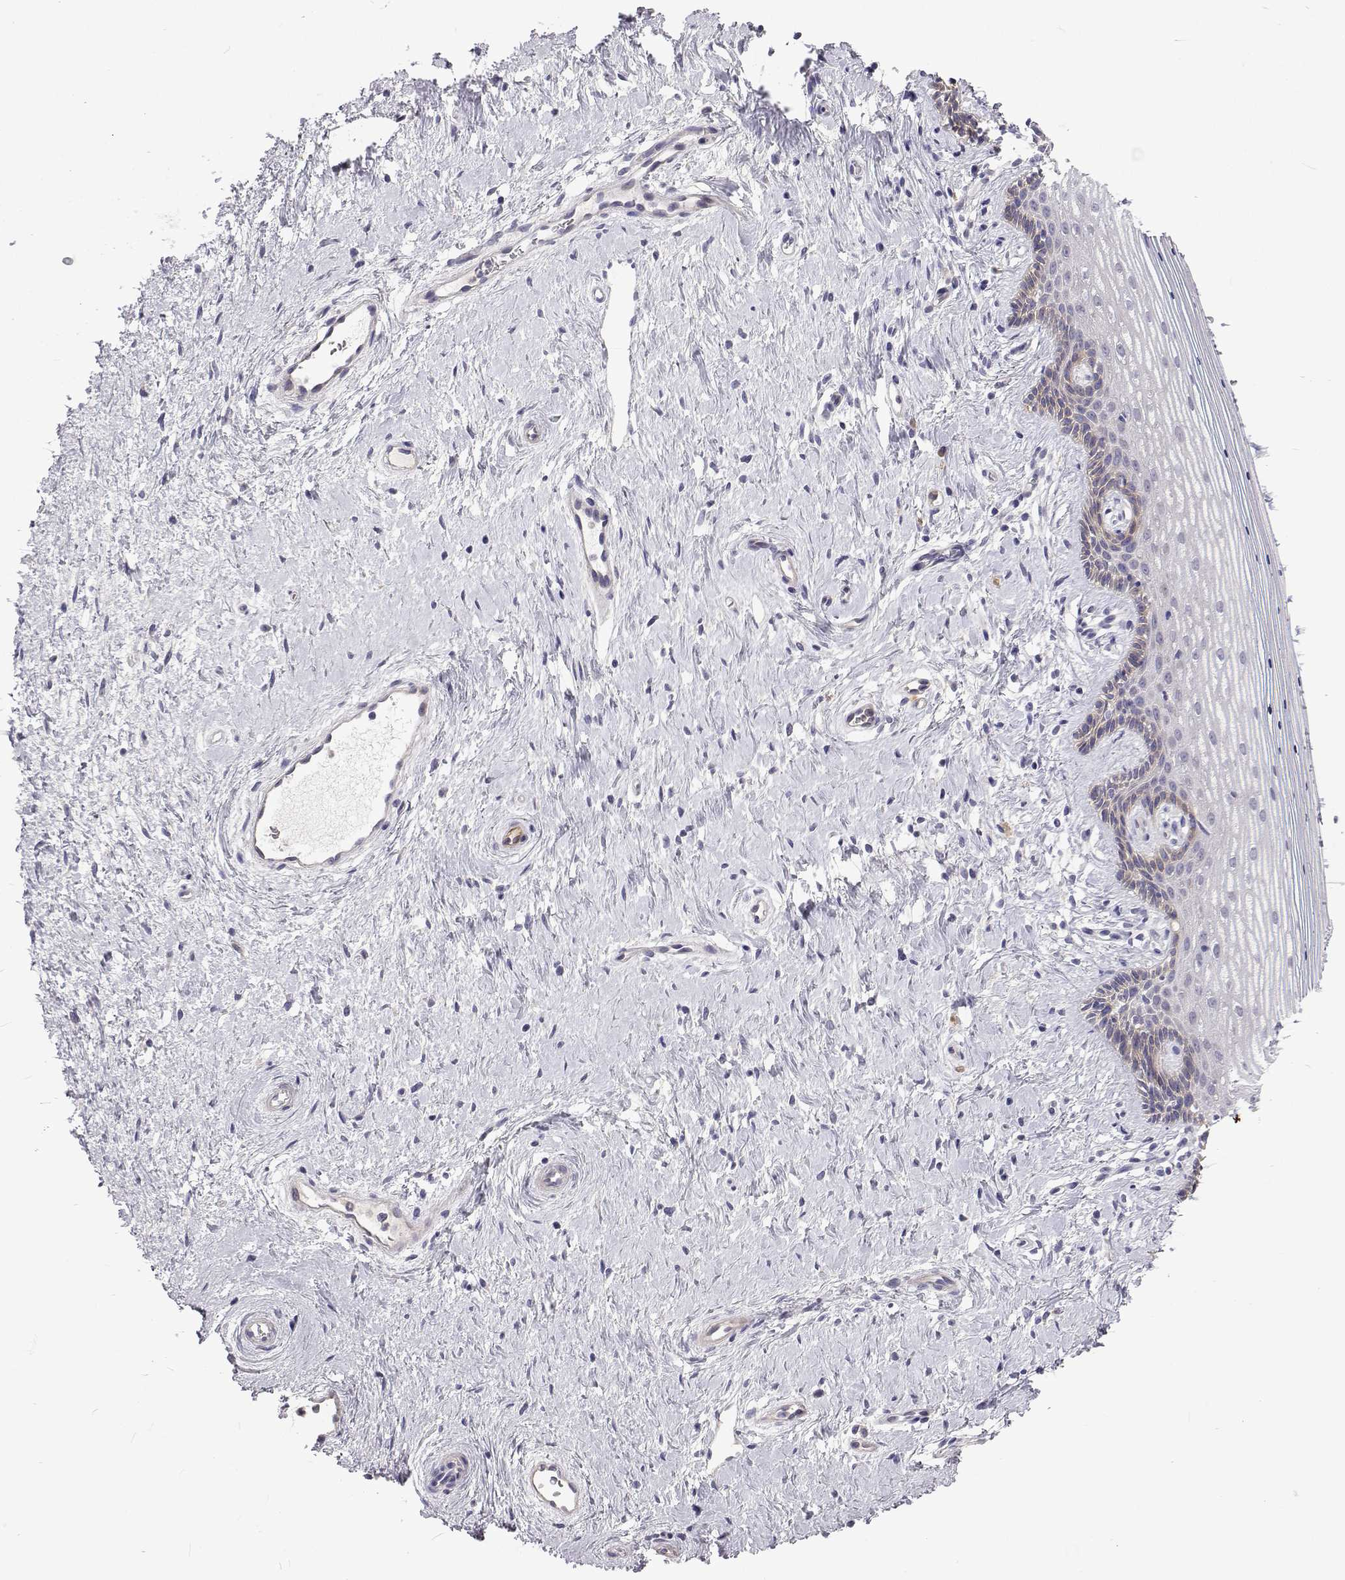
{"staining": {"intensity": "negative", "quantity": "none", "location": "none"}, "tissue": "vagina", "cell_type": "Squamous epithelial cells", "image_type": "normal", "snomed": [{"axis": "morphology", "description": "Normal tissue, NOS"}, {"axis": "topography", "description": "Vagina"}], "caption": "The histopathology image reveals no significant positivity in squamous epithelial cells of vagina. Brightfield microscopy of IHC stained with DAB (3,3'-diaminobenzidine) (brown) and hematoxylin (blue), captured at high magnification.", "gene": "NPR3", "patient": {"sex": "female", "age": 42}}